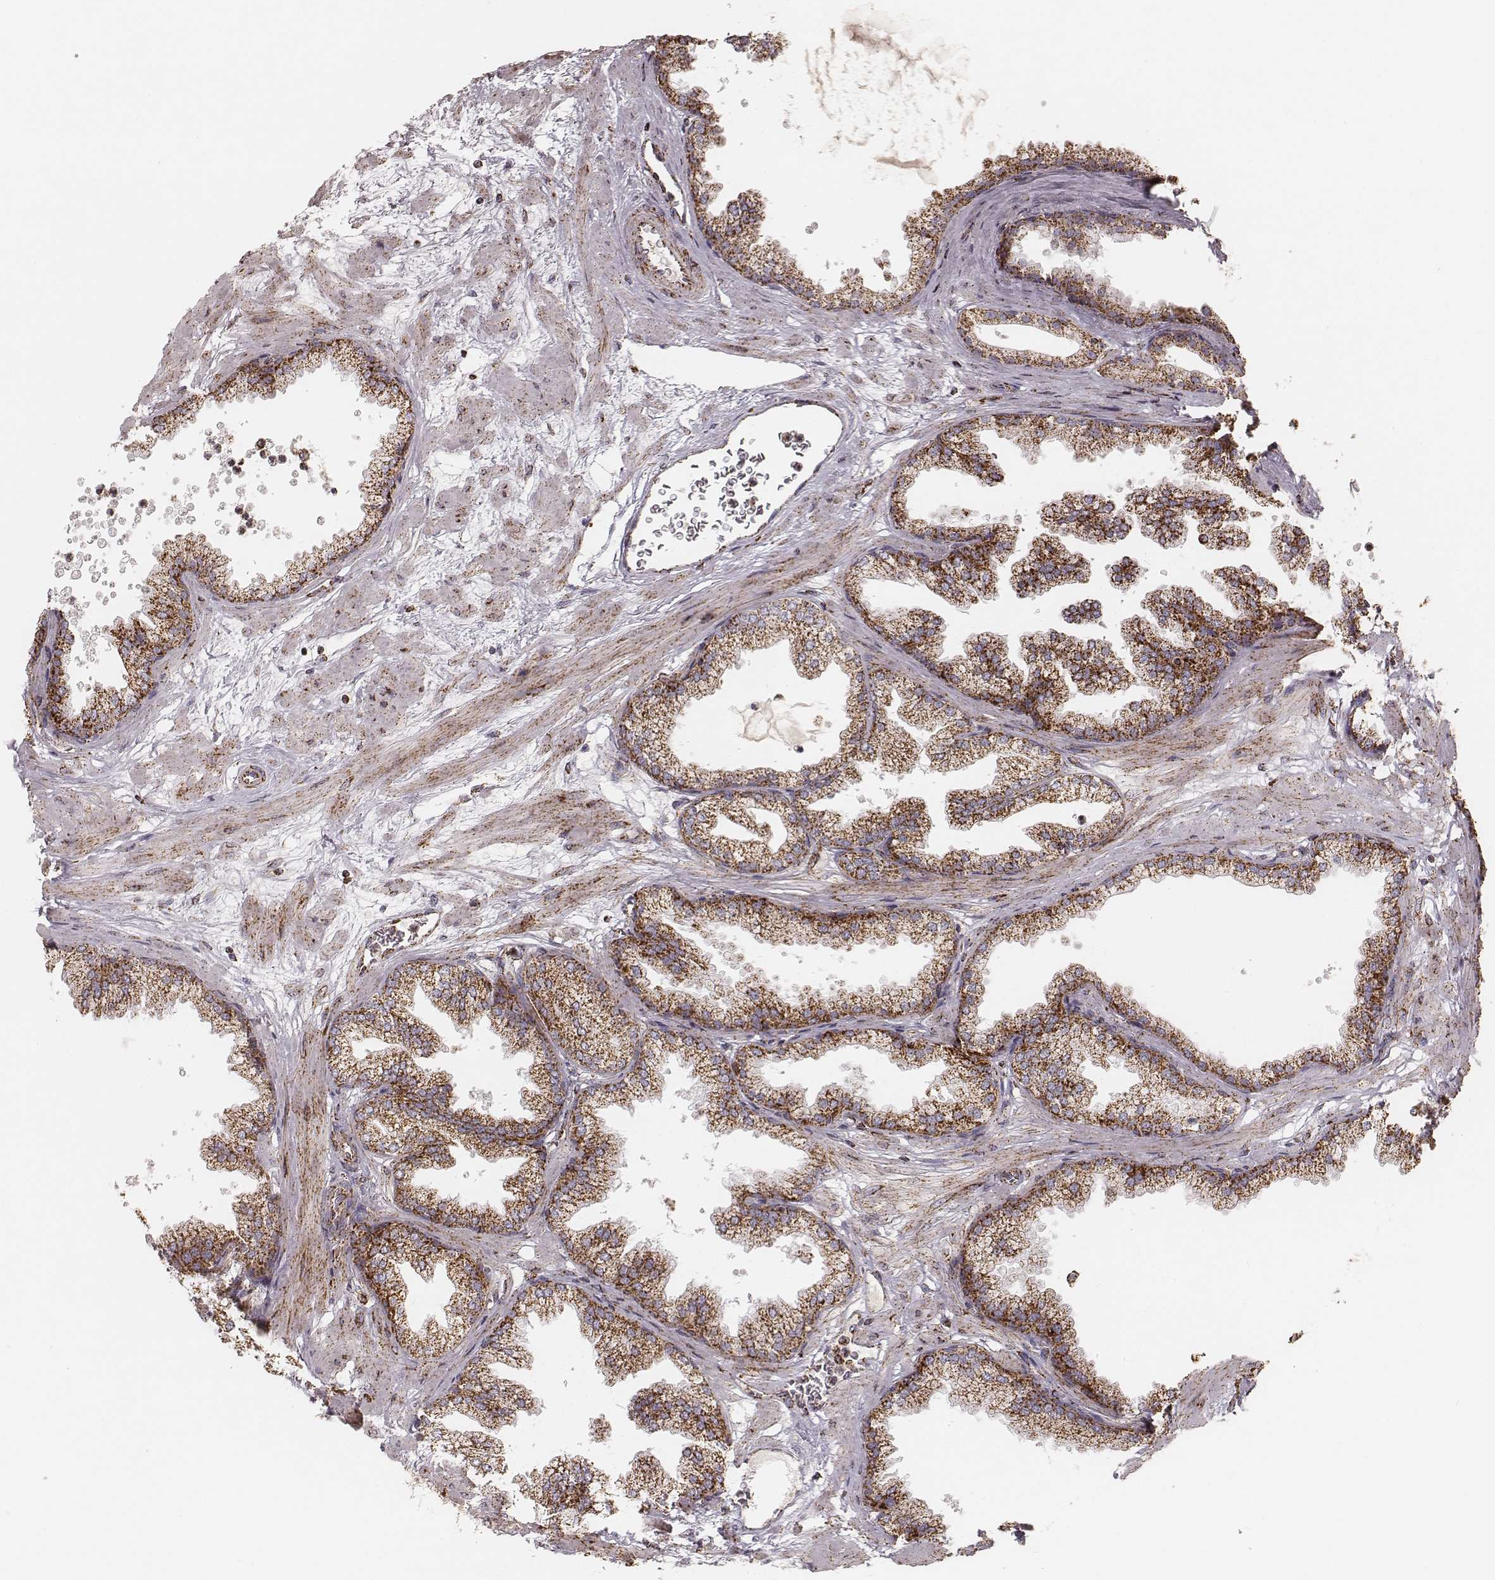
{"staining": {"intensity": "strong", "quantity": ">75%", "location": "cytoplasmic/membranous"}, "tissue": "prostate", "cell_type": "Glandular cells", "image_type": "normal", "snomed": [{"axis": "morphology", "description": "Normal tissue, NOS"}, {"axis": "topography", "description": "Prostate"}], "caption": "Protein positivity by IHC displays strong cytoplasmic/membranous staining in approximately >75% of glandular cells in normal prostate. (Stains: DAB in brown, nuclei in blue, Microscopy: brightfield microscopy at high magnification).", "gene": "CS", "patient": {"sex": "male", "age": 37}}